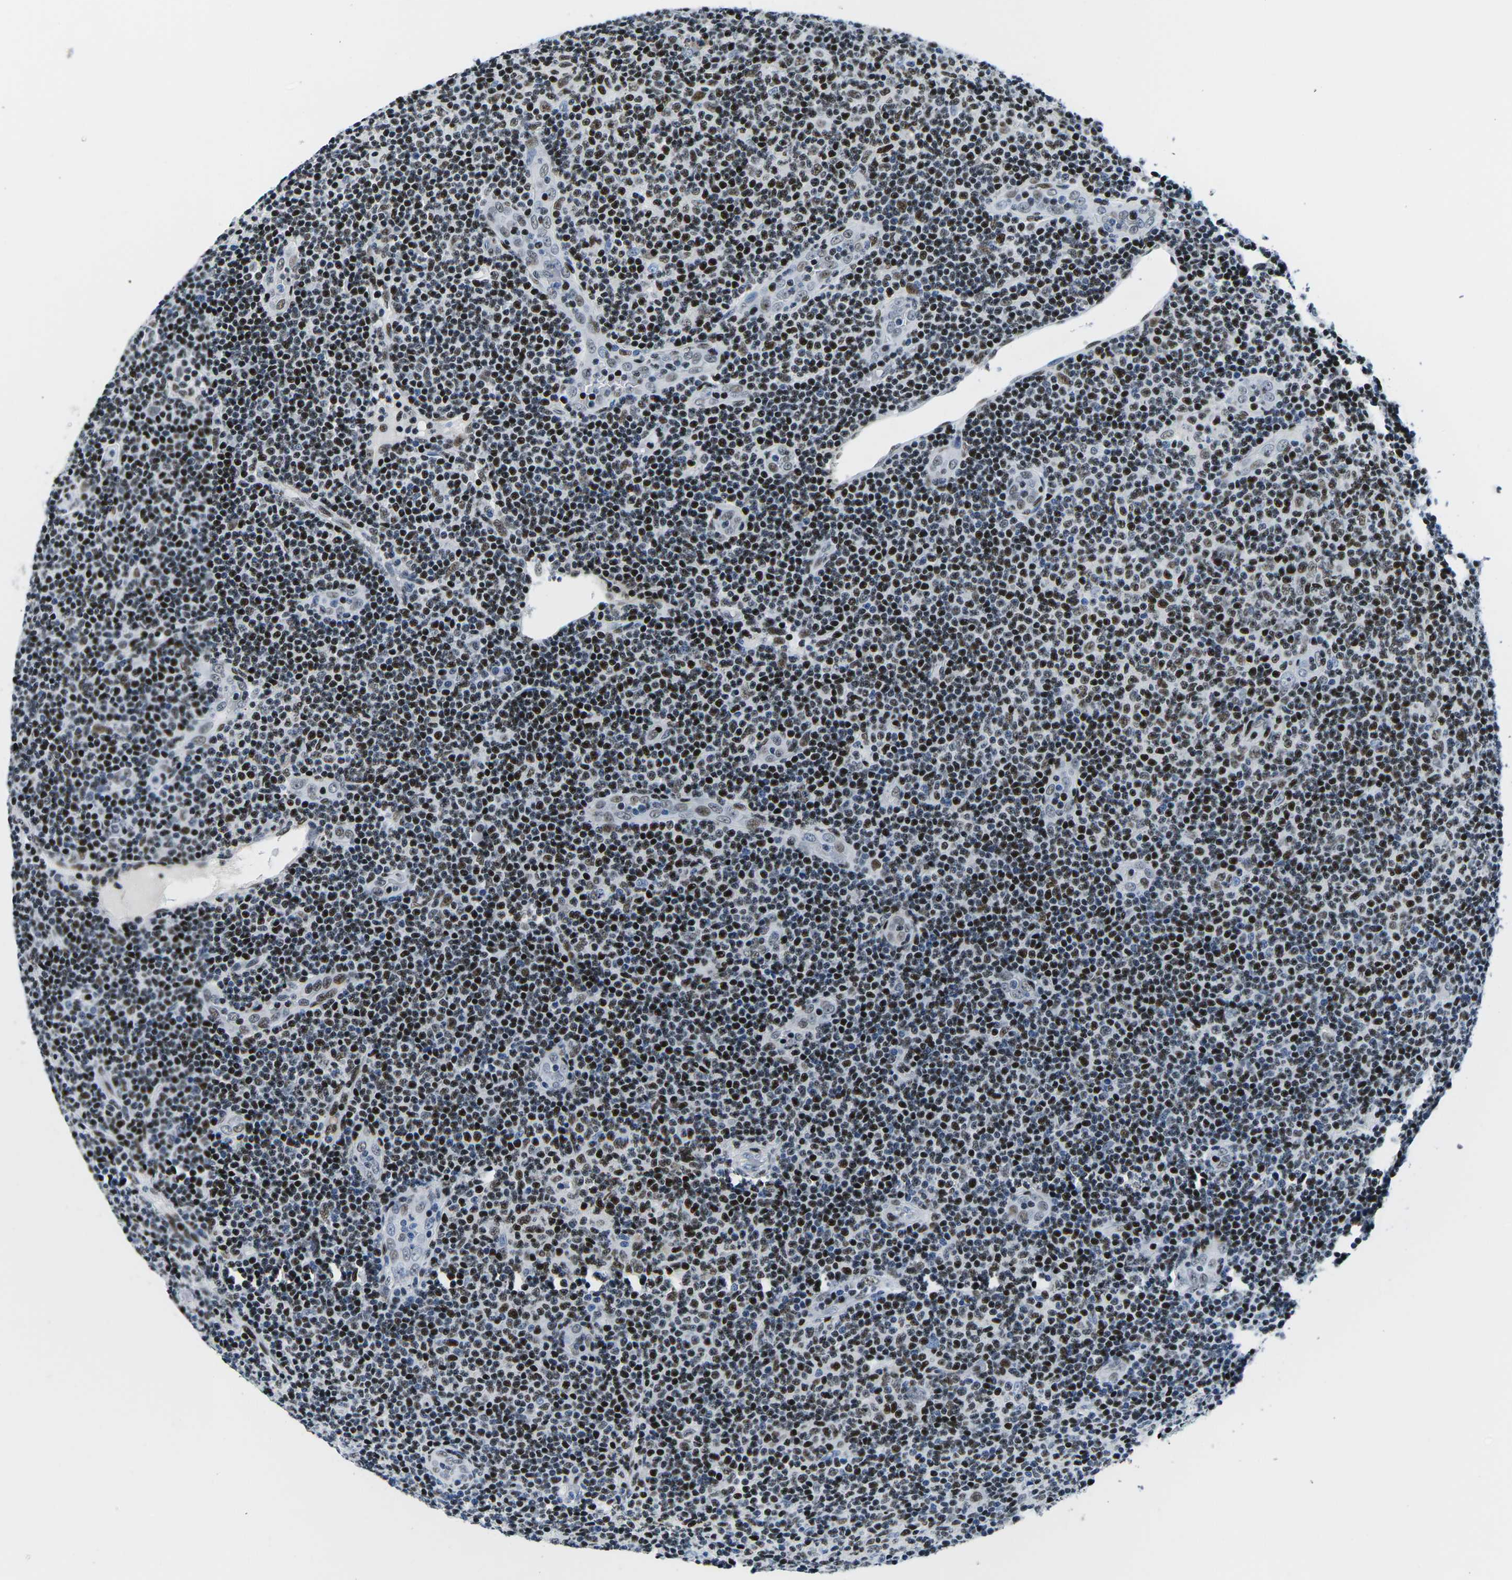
{"staining": {"intensity": "moderate", "quantity": ">75%", "location": "nuclear"}, "tissue": "lymphoma", "cell_type": "Tumor cells", "image_type": "cancer", "snomed": [{"axis": "morphology", "description": "Malignant lymphoma, non-Hodgkin's type, Low grade"}, {"axis": "topography", "description": "Lymph node"}], "caption": "Tumor cells show moderate nuclear positivity in approximately >75% of cells in lymphoma.", "gene": "ATF1", "patient": {"sex": "male", "age": 83}}